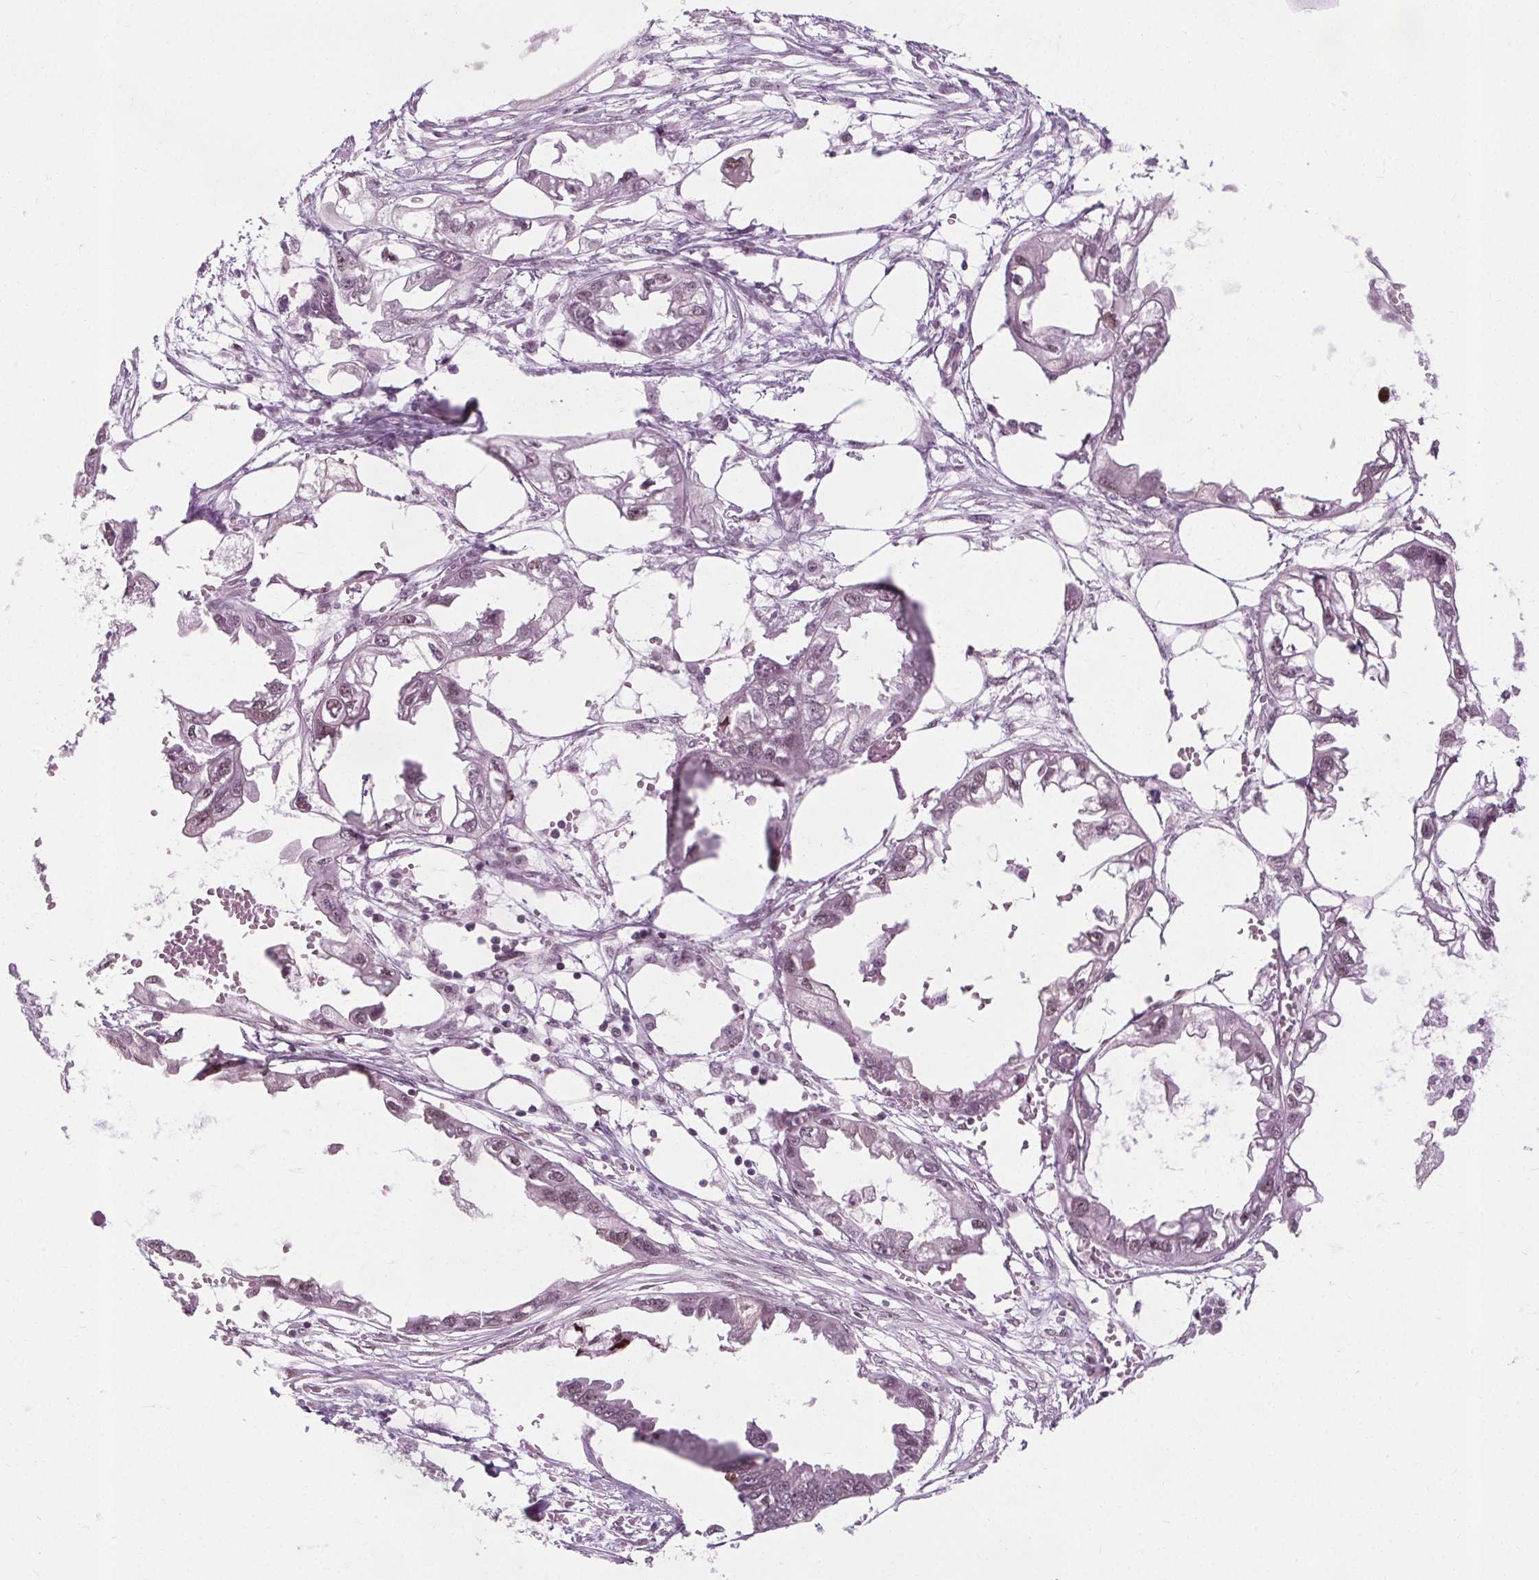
{"staining": {"intensity": "negative", "quantity": "none", "location": "none"}, "tissue": "endometrial cancer", "cell_type": "Tumor cells", "image_type": "cancer", "snomed": [{"axis": "morphology", "description": "Adenocarcinoma, NOS"}, {"axis": "morphology", "description": "Adenocarcinoma, metastatic, NOS"}, {"axis": "topography", "description": "Adipose tissue"}, {"axis": "topography", "description": "Endometrium"}], "caption": "Immunohistochemistry of human endometrial cancer shows no staining in tumor cells.", "gene": "CEBPA", "patient": {"sex": "female", "age": 67}}